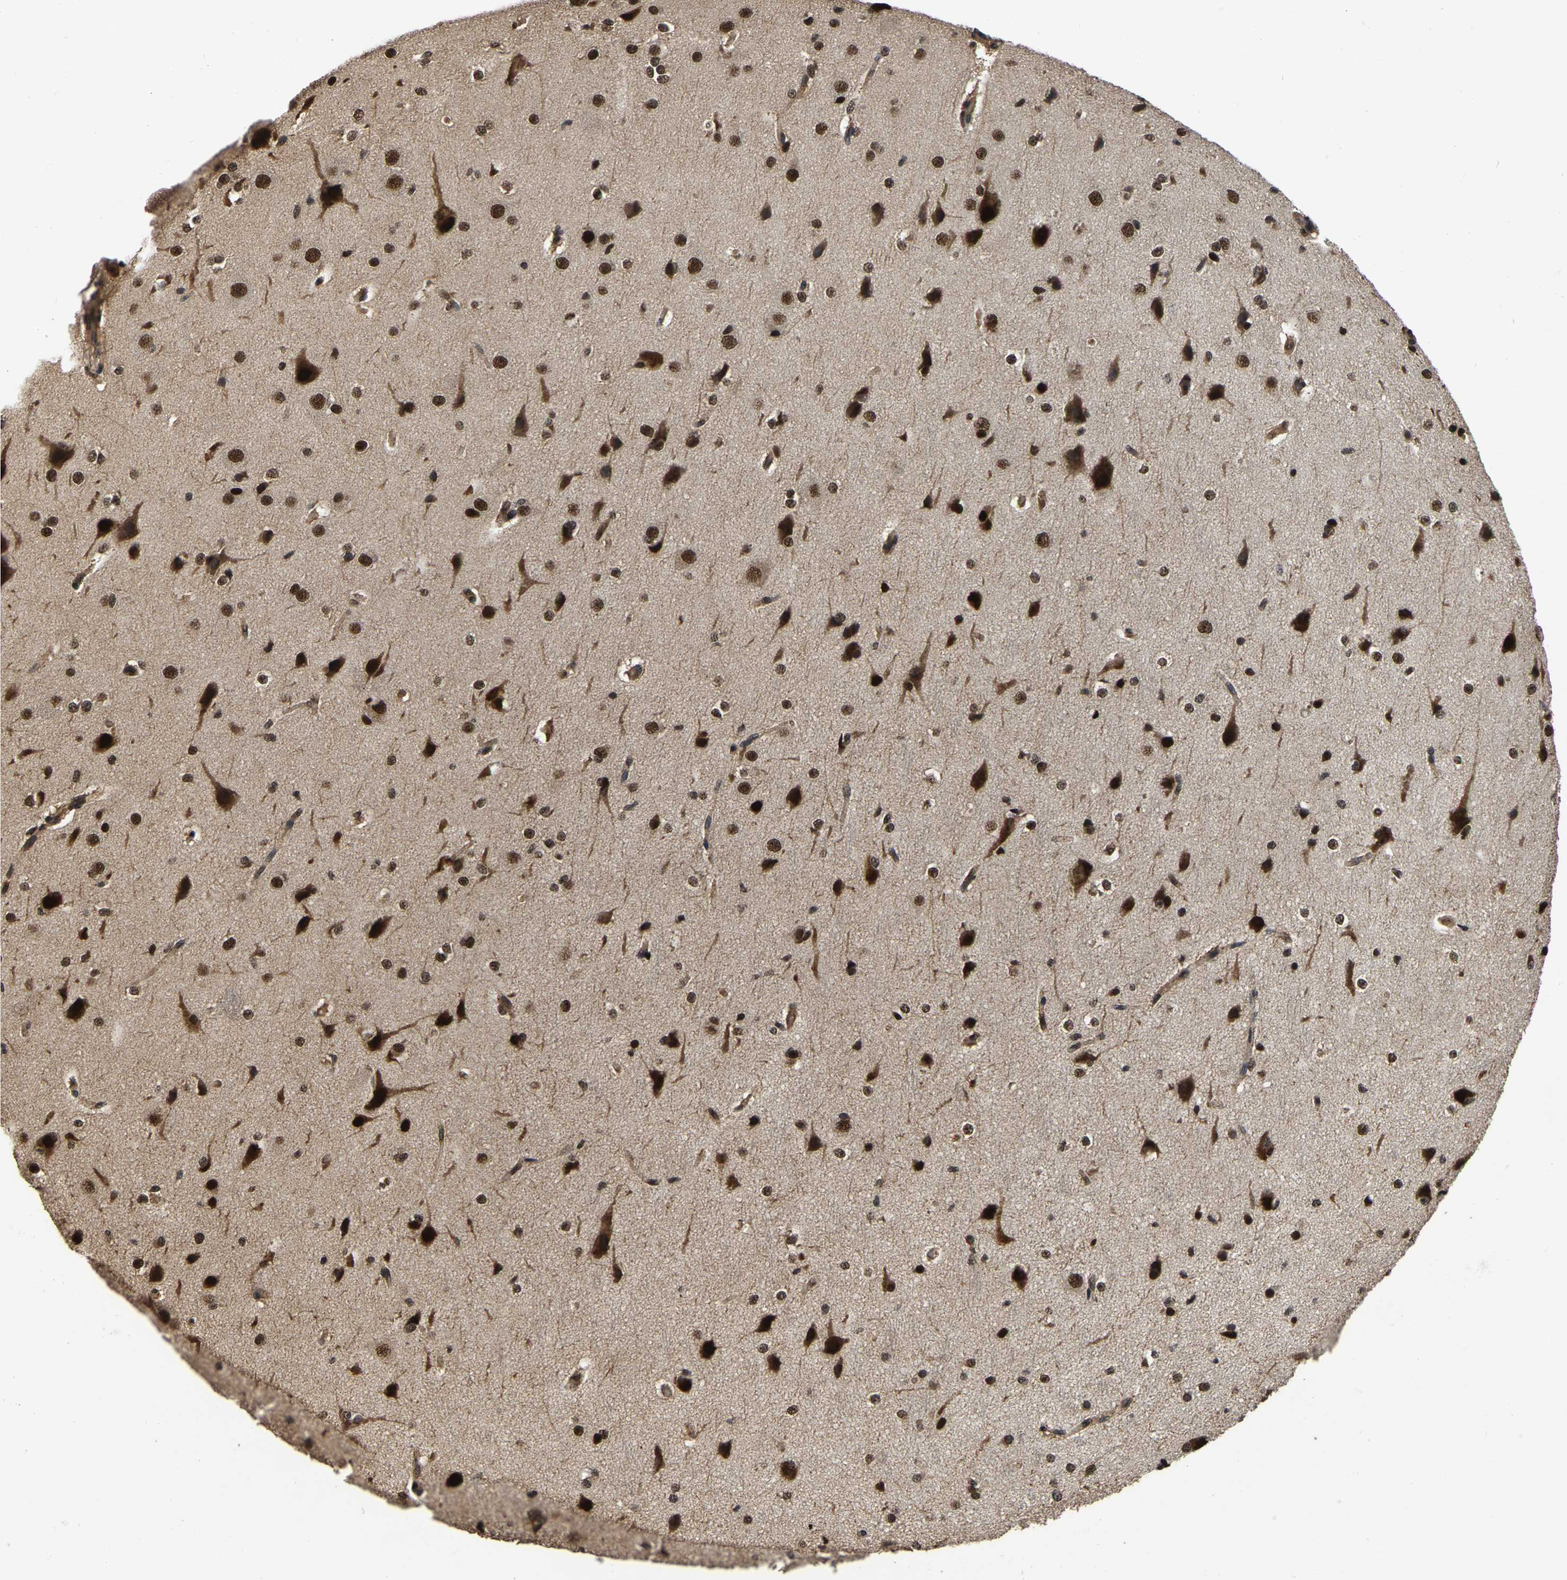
{"staining": {"intensity": "moderate", "quantity": ">75%", "location": "cytoplasmic/membranous,nuclear"}, "tissue": "cerebral cortex", "cell_type": "Endothelial cells", "image_type": "normal", "snomed": [{"axis": "morphology", "description": "Normal tissue, NOS"}, {"axis": "morphology", "description": "Developmental malformation"}, {"axis": "topography", "description": "Cerebral cortex"}], "caption": "Endothelial cells exhibit medium levels of moderate cytoplasmic/membranous,nuclear staining in approximately >75% of cells in normal cerebral cortex.", "gene": "CIAO1", "patient": {"sex": "female", "age": 30}}